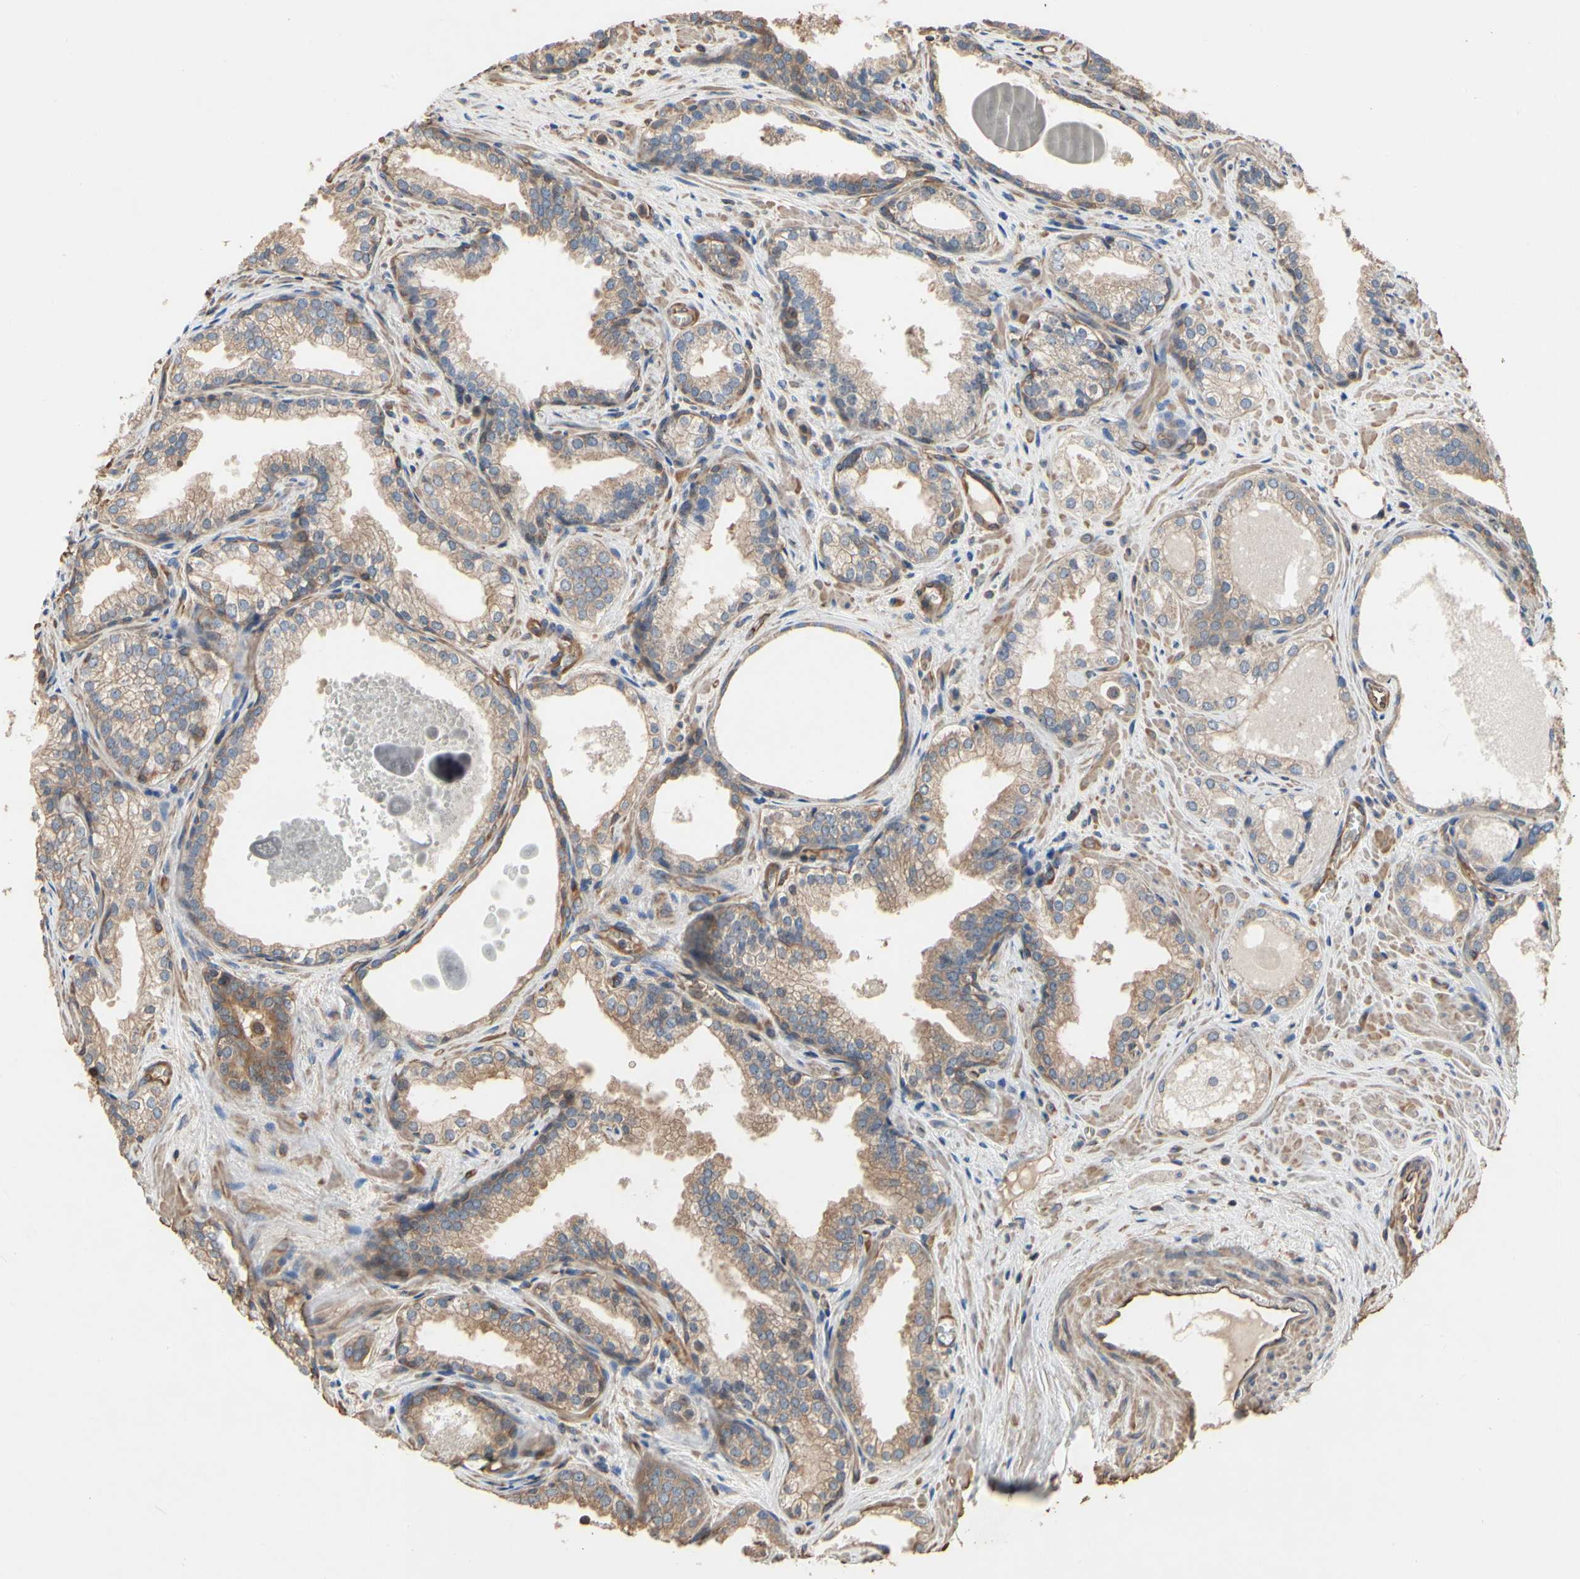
{"staining": {"intensity": "moderate", "quantity": ">75%", "location": "cytoplasmic/membranous"}, "tissue": "prostate cancer", "cell_type": "Tumor cells", "image_type": "cancer", "snomed": [{"axis": "morphology", "description": "Adenocarcinoma, Low grade"}, {"axis": "topography", "description": "Prostate"}], "caption": "IHC image of neoplastic tissue: low-grade adenocarcinoma (prostate) stained using immunohistochemistry reveals medium levels of moderate protein expression localized specifically in the cytoplasmic/membranous of tumor cells, appearing as a cytoplasmic/membranous brown color.", "gene": "PDZK1", "patient": {"sex": "male", "age": 60}}